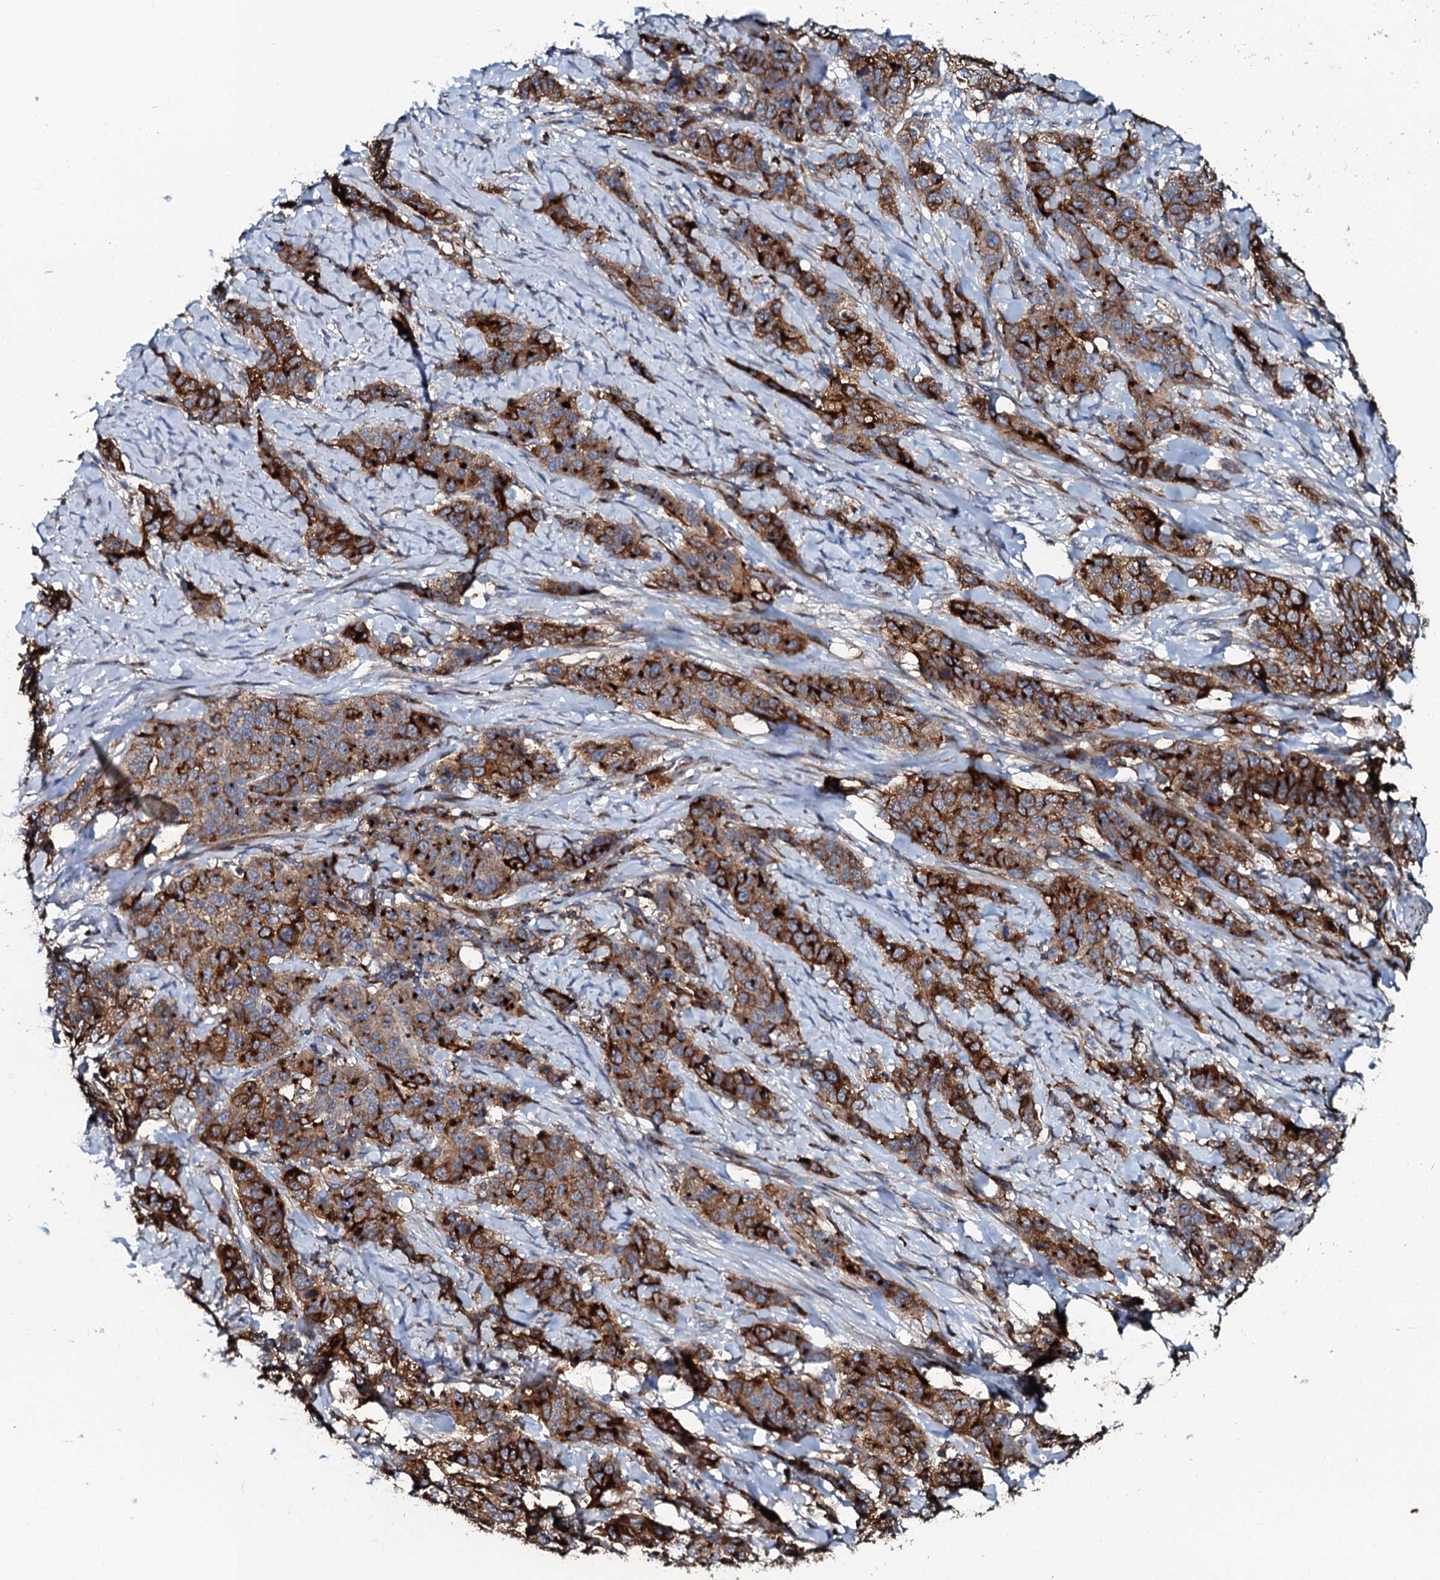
{"staining": {"intensity": "strong", "quantity": ">75%", "location": "cytoplasmic/membranous"}, "tissue": "stomach cancer", "cell_type": "Tumor cells", "image_type": "cancer", "snomed": [{"axis": "morphology", "description": "Adenocarcinoma, NOS"}, {"axis": "topography", "description": "Stomach"}], "caption": "A high amount of strong cytoplasmic/membranous positivity is appreciated in approximately >75% of tumor cells in stomach cancer tissue. Using DAB (3,3'-diaminobenzidine) (brown) and hematoxylin (blue) stains, captured at high magnification using brightfield microscopy.", "gene": "VAMP8", "patient": {"sex": "male", "age": 48}}